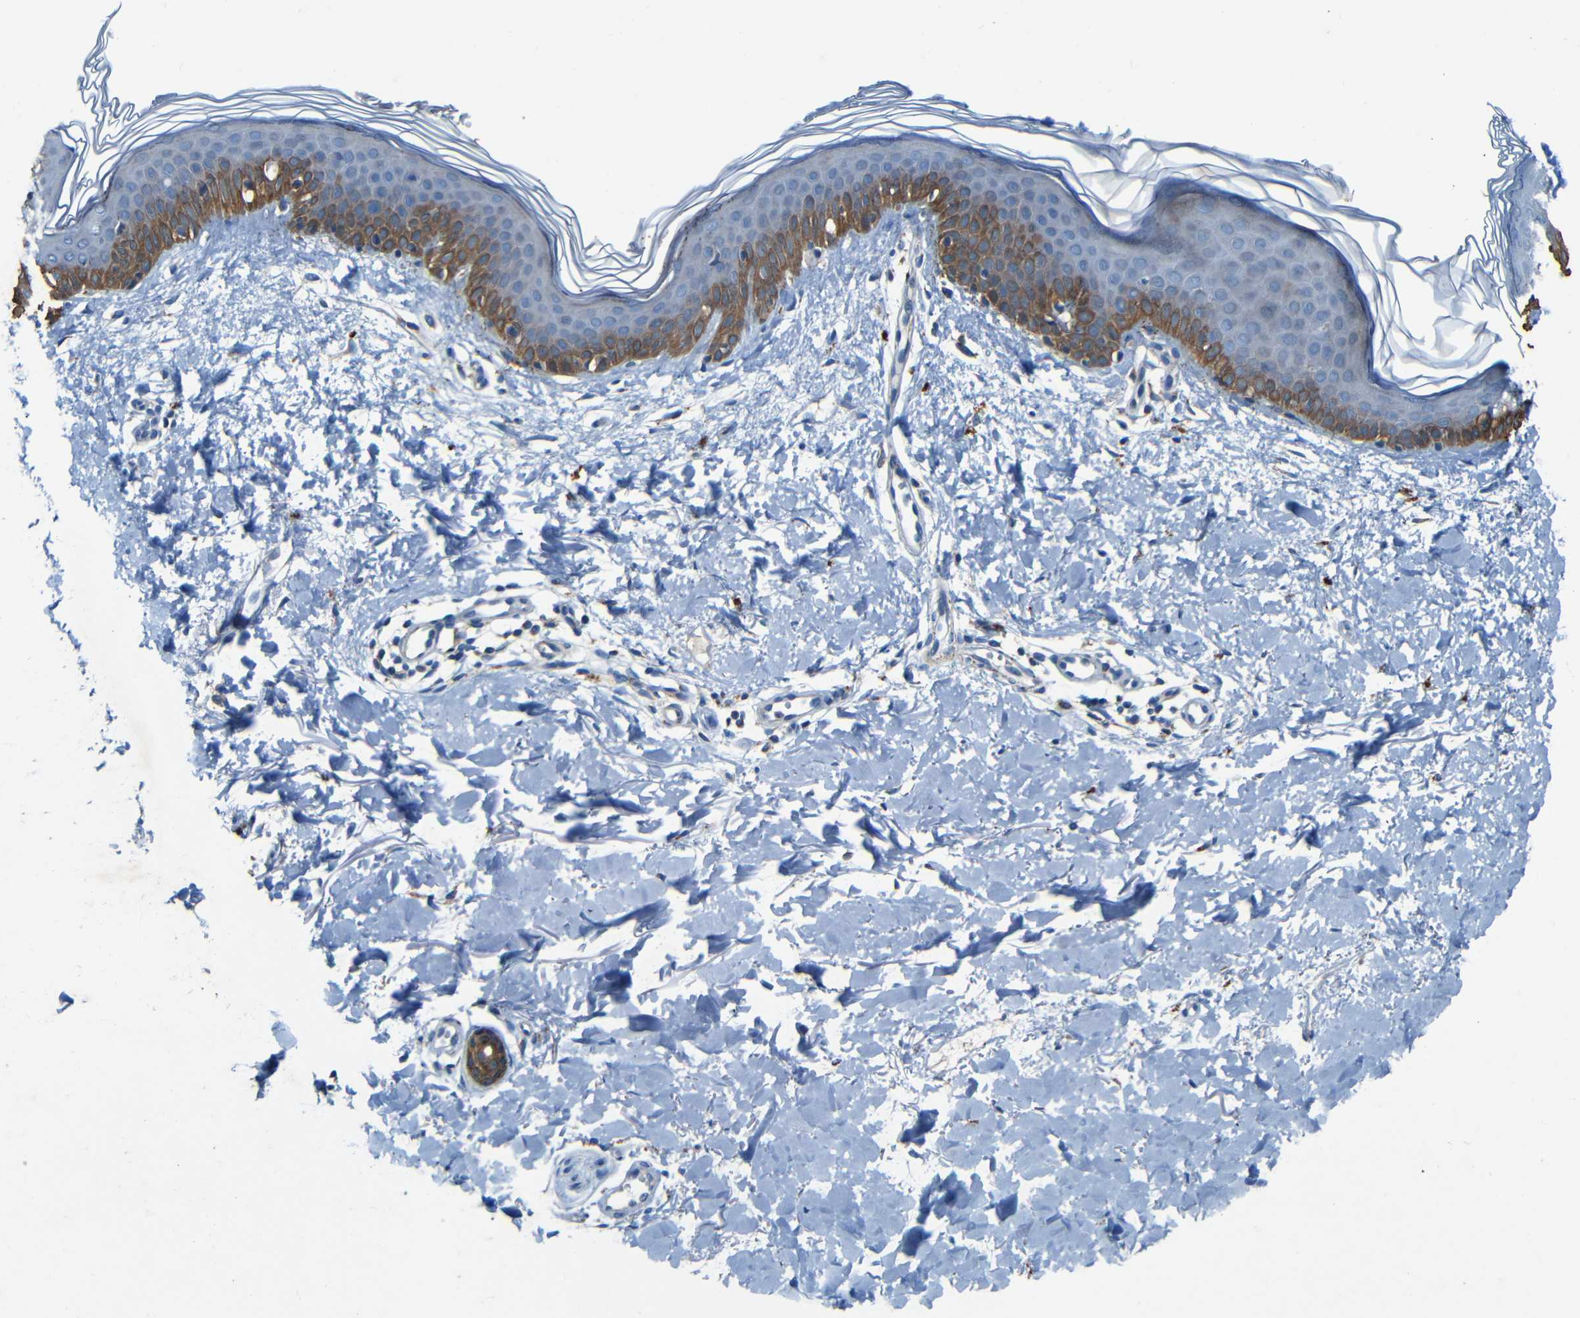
{"staining": {"intensity": "negative", "quantity": "none", "location": "none"}, "tissue": "skin", "cell_type": "Fibroblasts", "image_type": "normal", "snomed": [{"axis": "morphology", "description": "Normal tissue, NOS"}, {"axis": "topography", "description": "Skin"}], "caption": "Immunohistochemistry histopathology image of benign human skin stained for a protein (brown), which exhibits no staining in fibroblasts.", "gene": "WSCD2", "patient": {"sex": "female", "age": 56}}